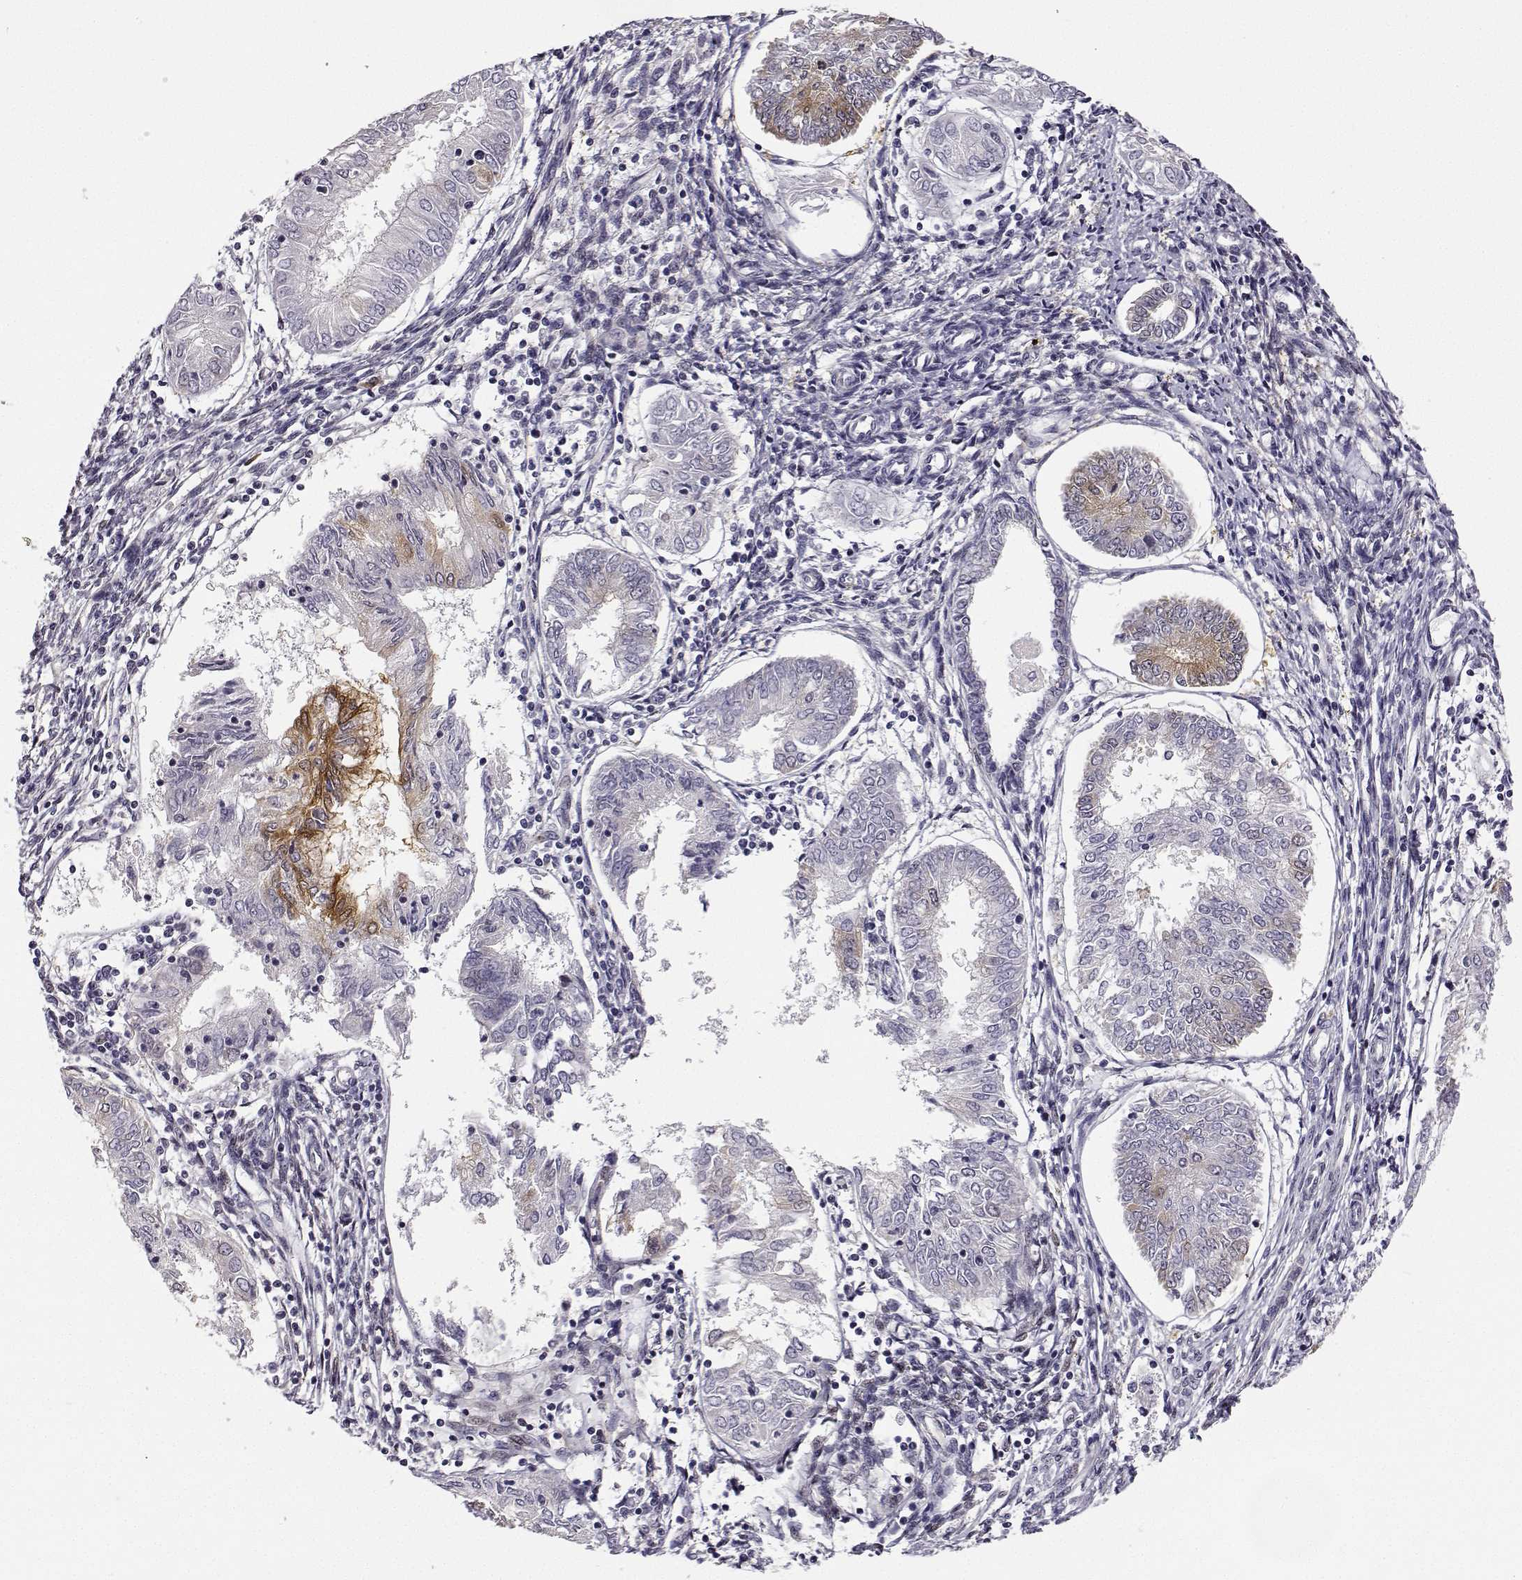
{"staining": {"intensity": "moderate", "quantity": "<25%", "location": "cytoplasmic/membranous"}, "tissue": "endometrial cancer", "cell_type": "Tumor cells", "image_type": "cancer", "snomed": [{"axis": "morphology", "description": "Adenocarcinoma, NOS"}, {"axis": "topography", "description": "Endometrium"}], "caption": "IHC (DAB (3,3'-diaminobenzidine)) staining of endometrial cancer shows moderate cytoplasmic/membranous protein expression in approximately <25% of tumor cells.", "gene": "PHGDH", "patient": {"sex": "female", "age": 68}}